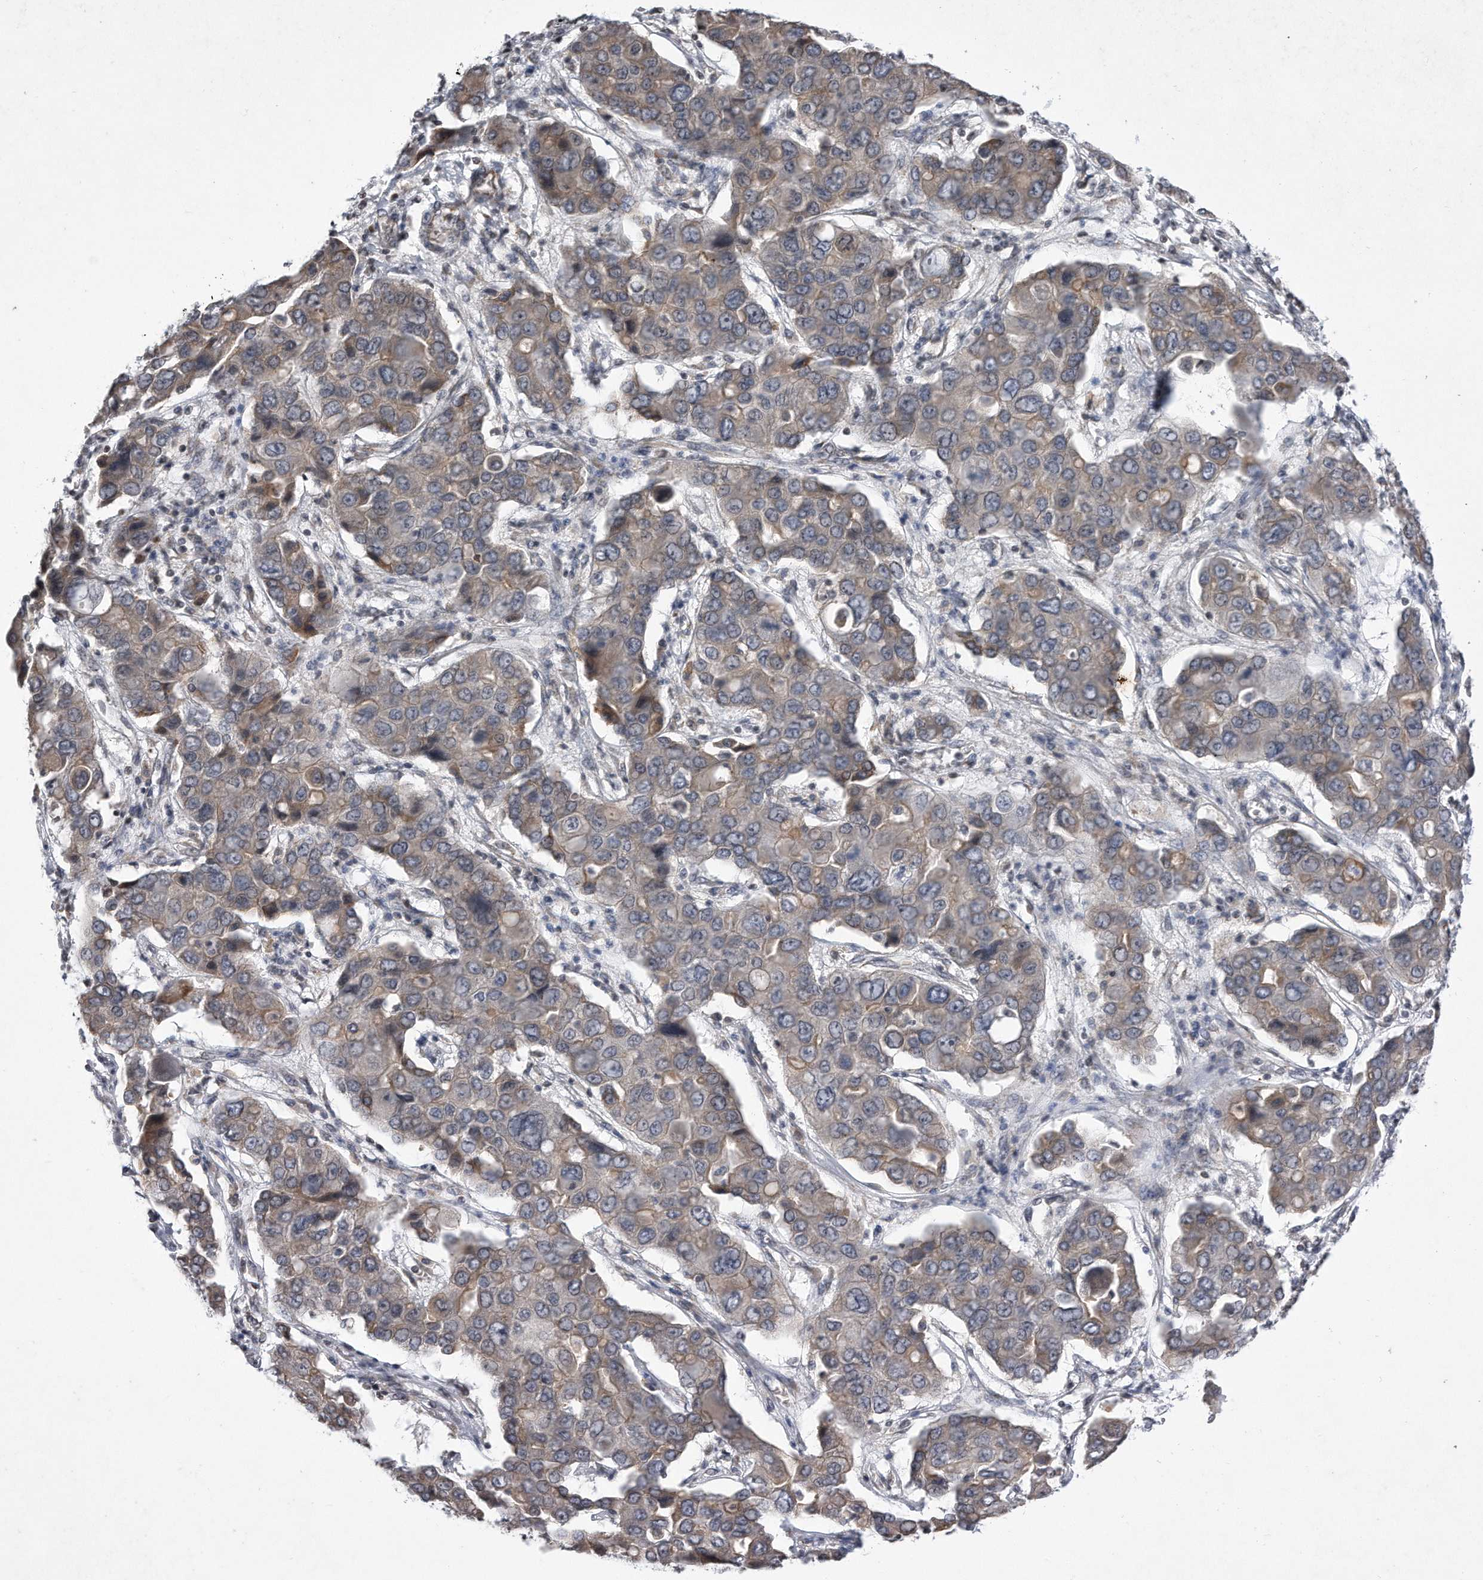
{"staining": {"intensity": "moderate", "quantity": "<25%", "location": "nuclear"}, "tissue": "liver cancer", "cell_type": "Tumor cells", "image_type": "cancer", "snomed": [{"axis": "morphology", "description": "Cholangiocarcinoma"}, {"axis": "topography", "description": "Liver"}], "caption": "Immunohistochemical staining of liver cancer displays low levels of moderate nuclear expression in about <25% of tumor cells.", "gene": "DAB1", "patient": {"sex": "male", "age": 67}}